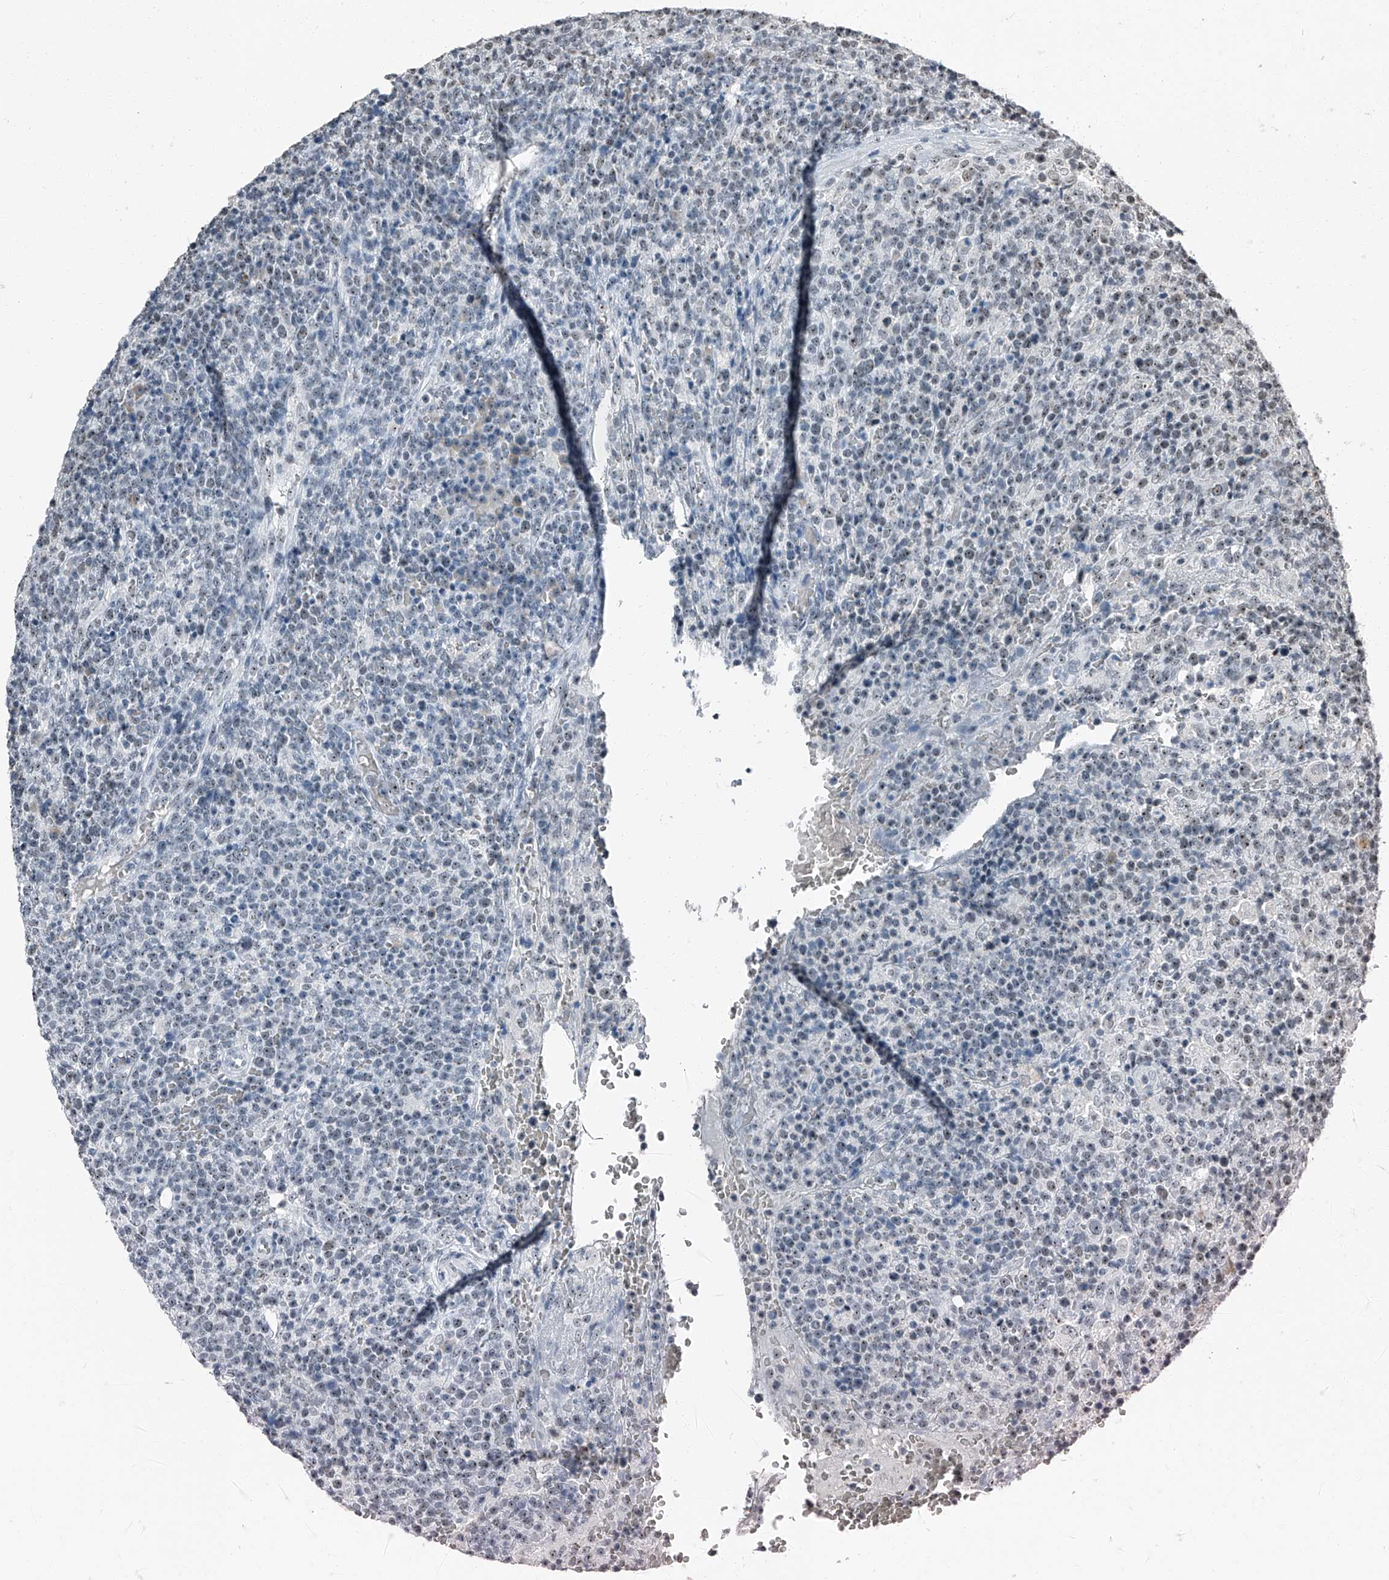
{"staining": {"intensity": "weak", "quantity": "25%-75%", "location": "nuclear"}, "tissue": "lymphoma", "cell_type": "Tumor cells", "image_type": "cancer", "snomed": [{"axis": "morphology", "description": "Malignant lymphoma, non-Hodgkin's type, High grade"}, {"axis": "topography", "description": "Lymph node"}], "caption": "A low amount of weak nuclear staining is identified in approximately 25%-75% of tumor cells in malignant lymphoma, non-Hodgkin's type (high-grade) tissue.", "gene": "TCOF1", "patient": {"sex": "male", "age": 61}}